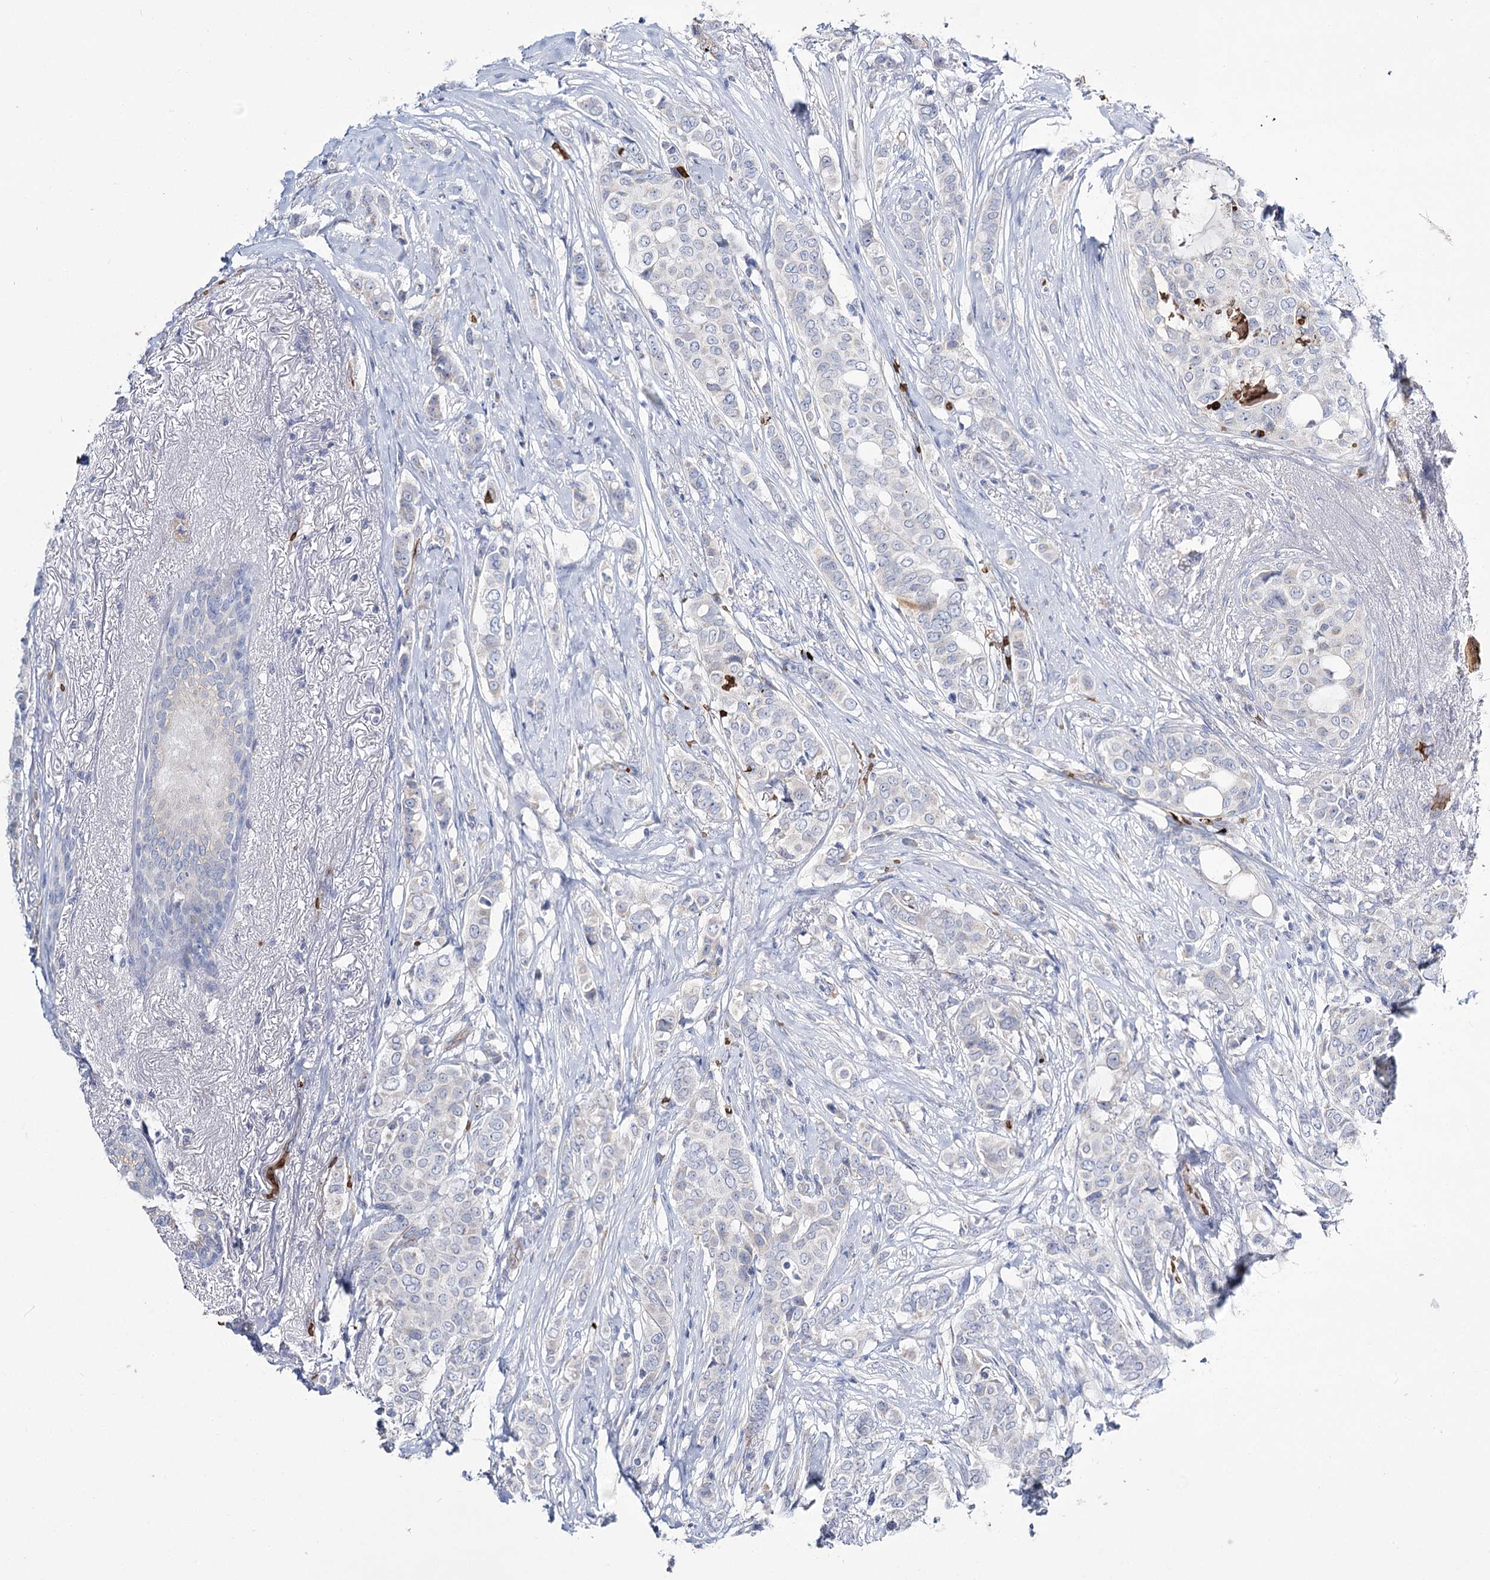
{"staining": {"intensity": "negative", "quantity": "none", "location": "none"}, "tissue": "breast cancer", "cell_type": "Tumor cells", "image_type": "cancer", "snomed": [{"axis": "morphology", "description": "Lobular carcinoma"}, {"axis": "topography", "description": "Breast"}], "caption": "The histopathology image demonstrates no staining of tumor cells in lobular carcinoma (breast).", "gene": "GBF1", "patient": {"sex": "female", "age": 51}}